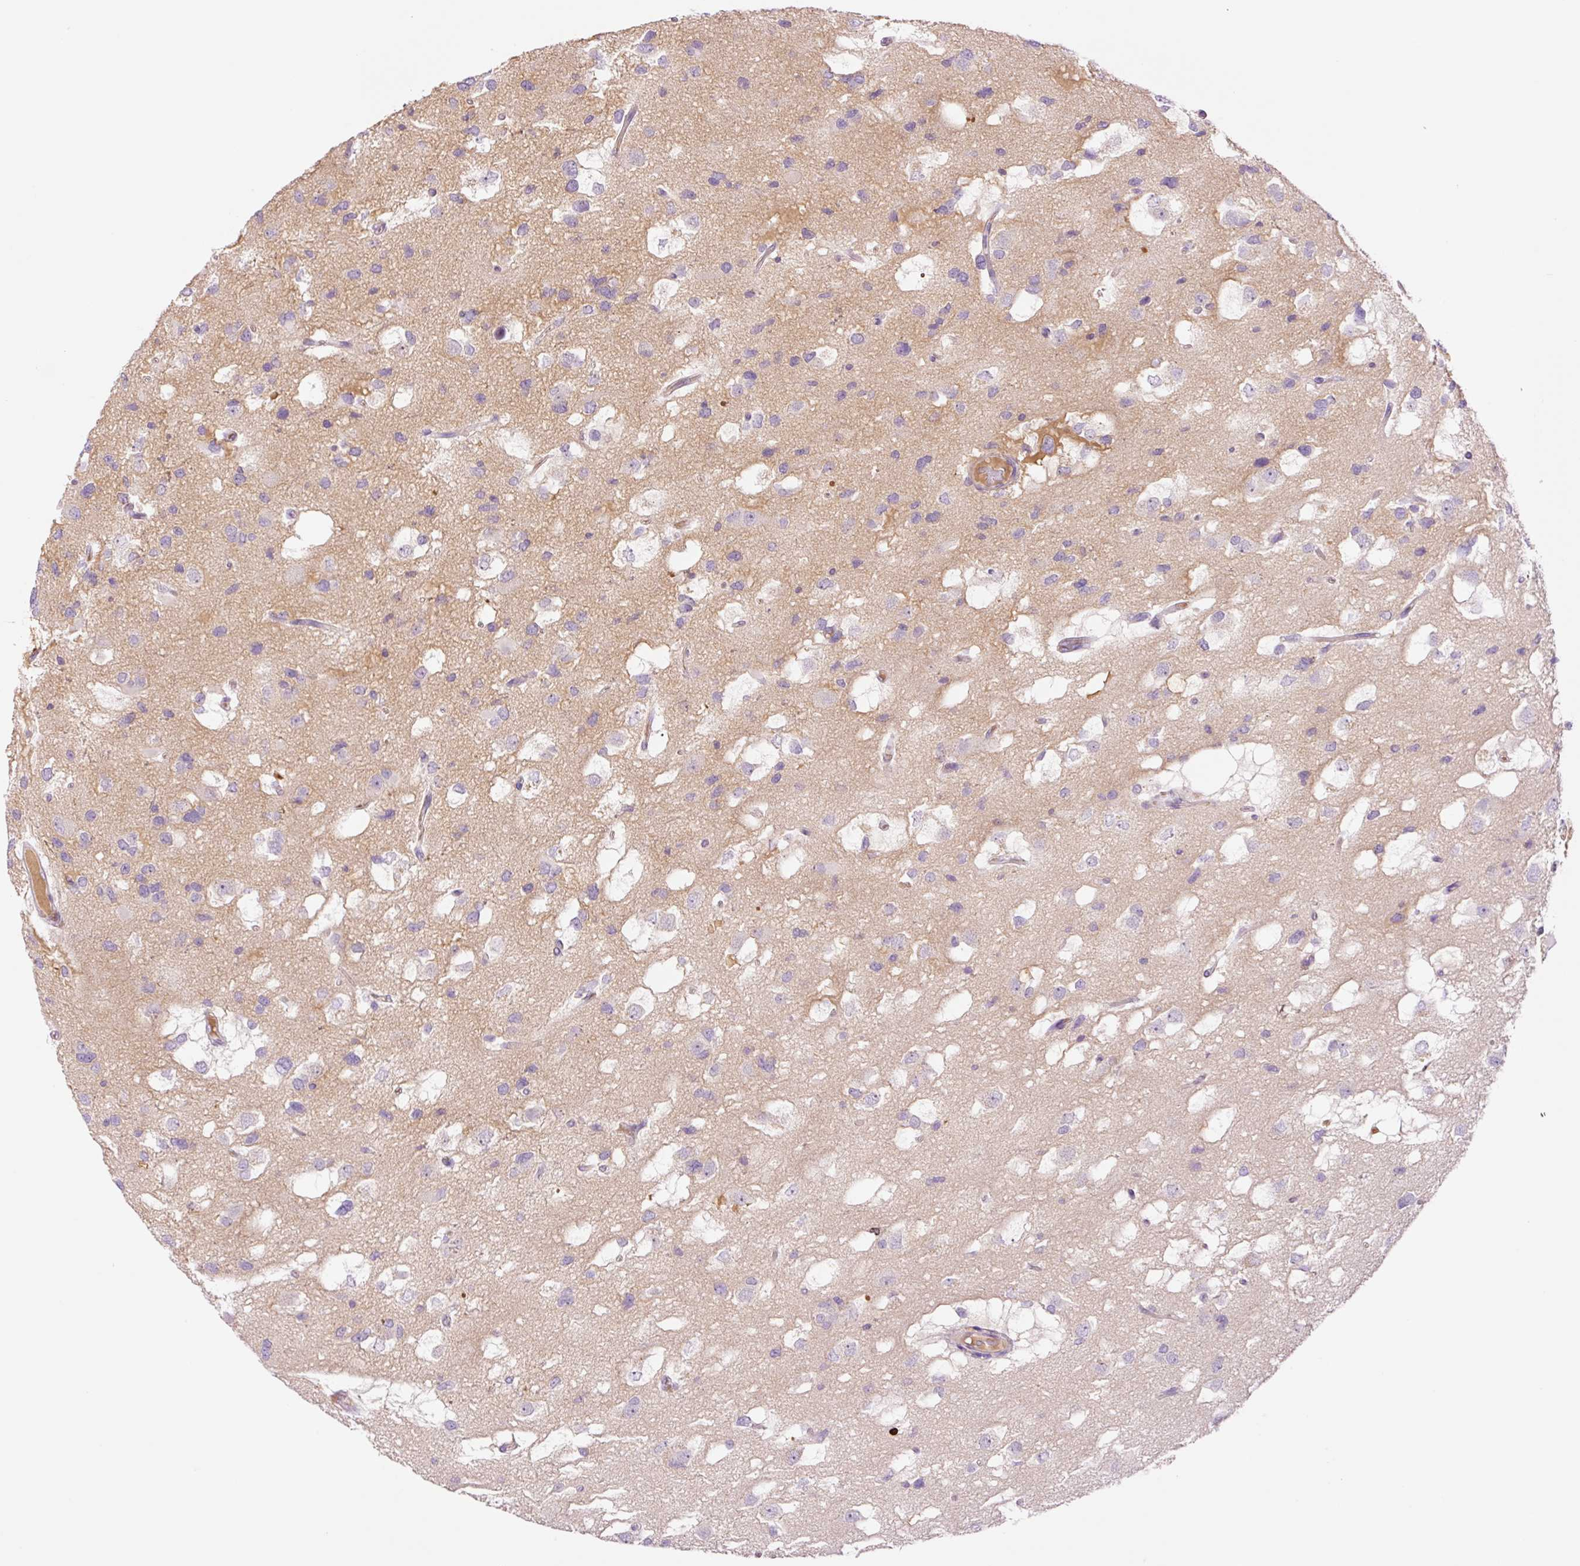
{"staining": {"intensity": "negative", "quantity": "none", "location": "none"}, "tissue": "glioma", "cell_type": "Tumor cells", "image_type": "cancer", "snomed": [{"axis": "morphology", "description": "Glioma, malignant, High grade"}, {"axis": "topography", "description": "Brain"}], "caption": "Protein analysis of glioma shows no significant staining in tumor cells.", "gene": "DPPA4", "patient": {"sex": "male", "age": 53}}